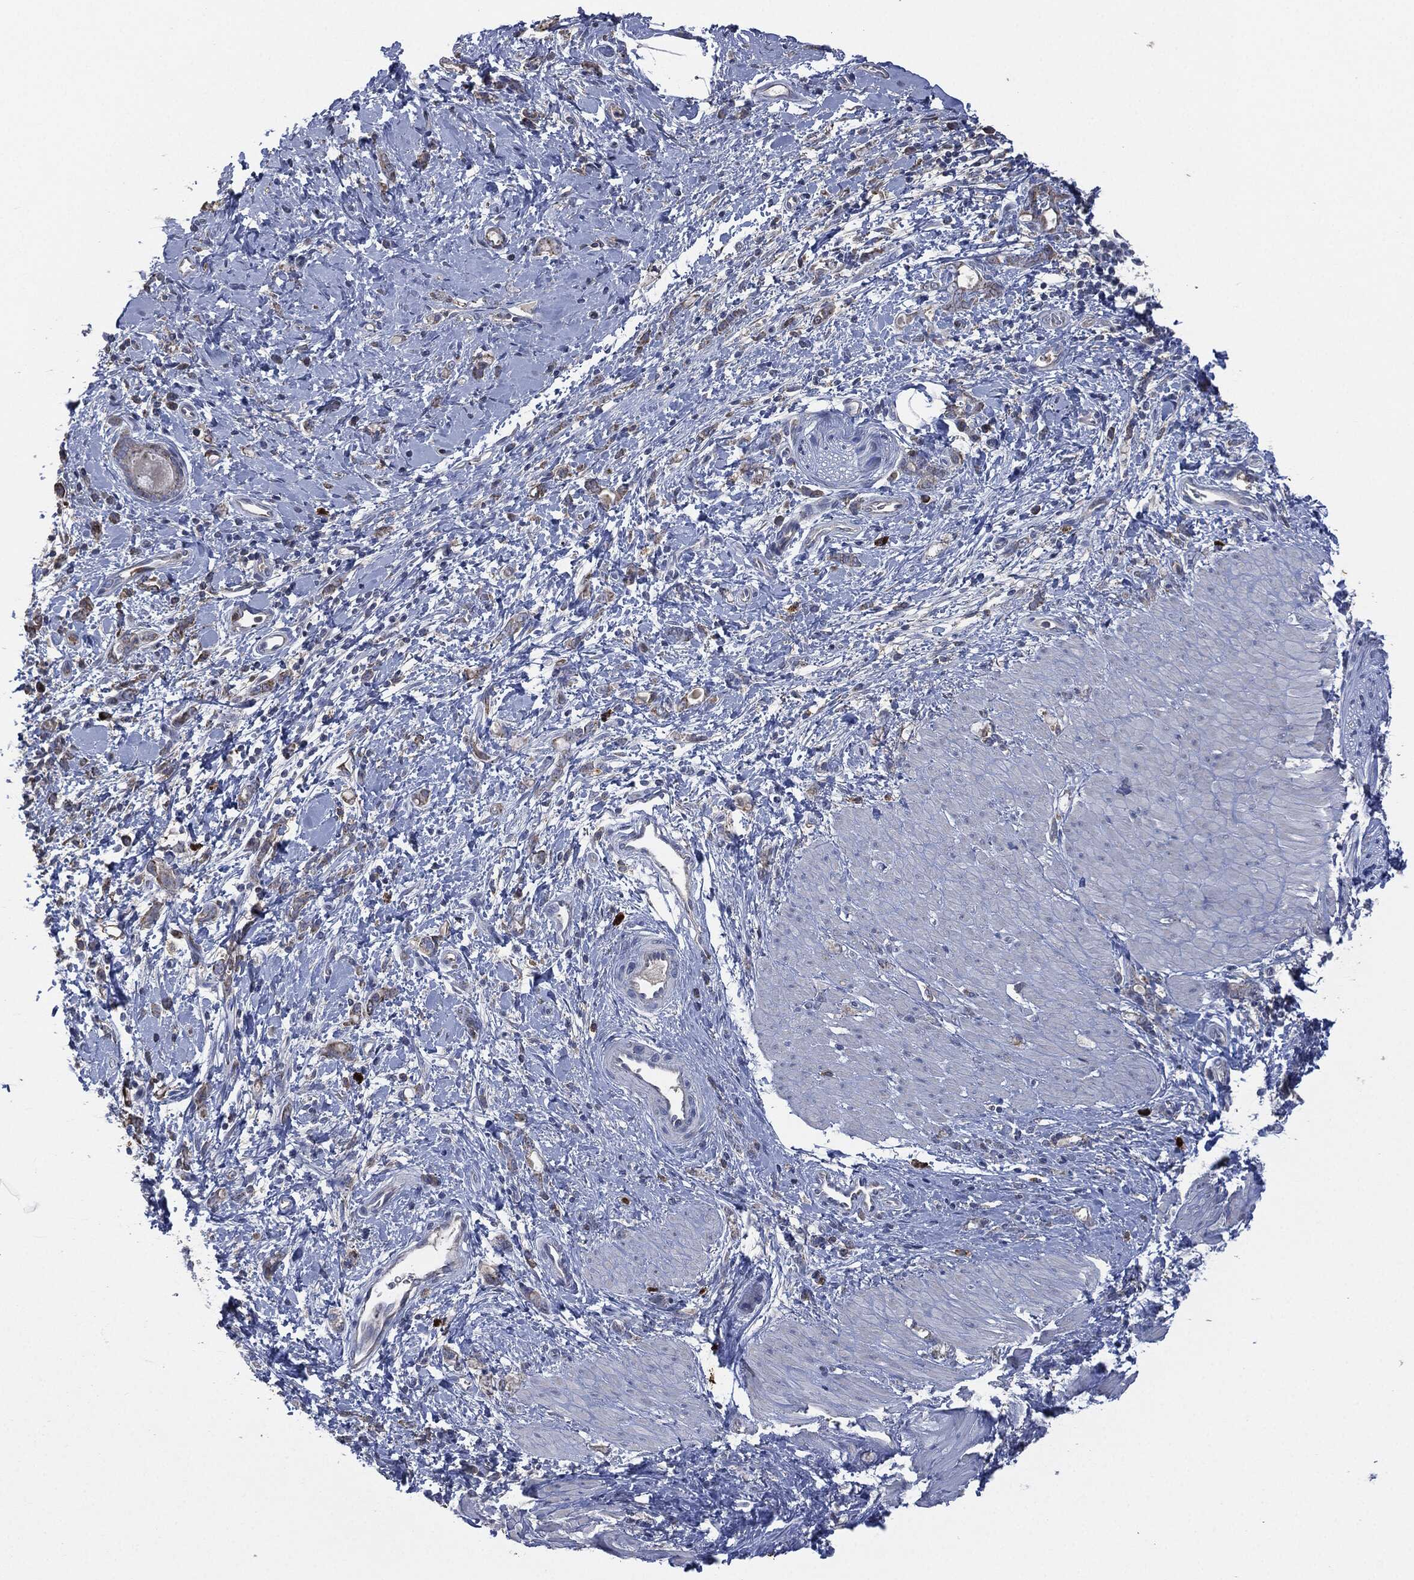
{"staining": {"intensity": "weak", "quantity": "25%-75%", "location": "cytoplasmic/membranous"}, "tissue": "stomach cancer", "cell_type": "Tumor cells", "image_type": "cancer", "snomed": [{"axis": "morphology", "description": "Normal tissue, NOS"}, {"axis": "morphology", "description": "Adenocarcinoma, NOS"}, {"axis": "topography", "description": "Stomach"}], "caption": "Weak cytoplasmic/membranous protein staining is identified in approximately 25%-75% of tumor cells in adenocarcinoma (stomach).", "gene": "CD33", "patient": {"sex": "male", "age": 67}}